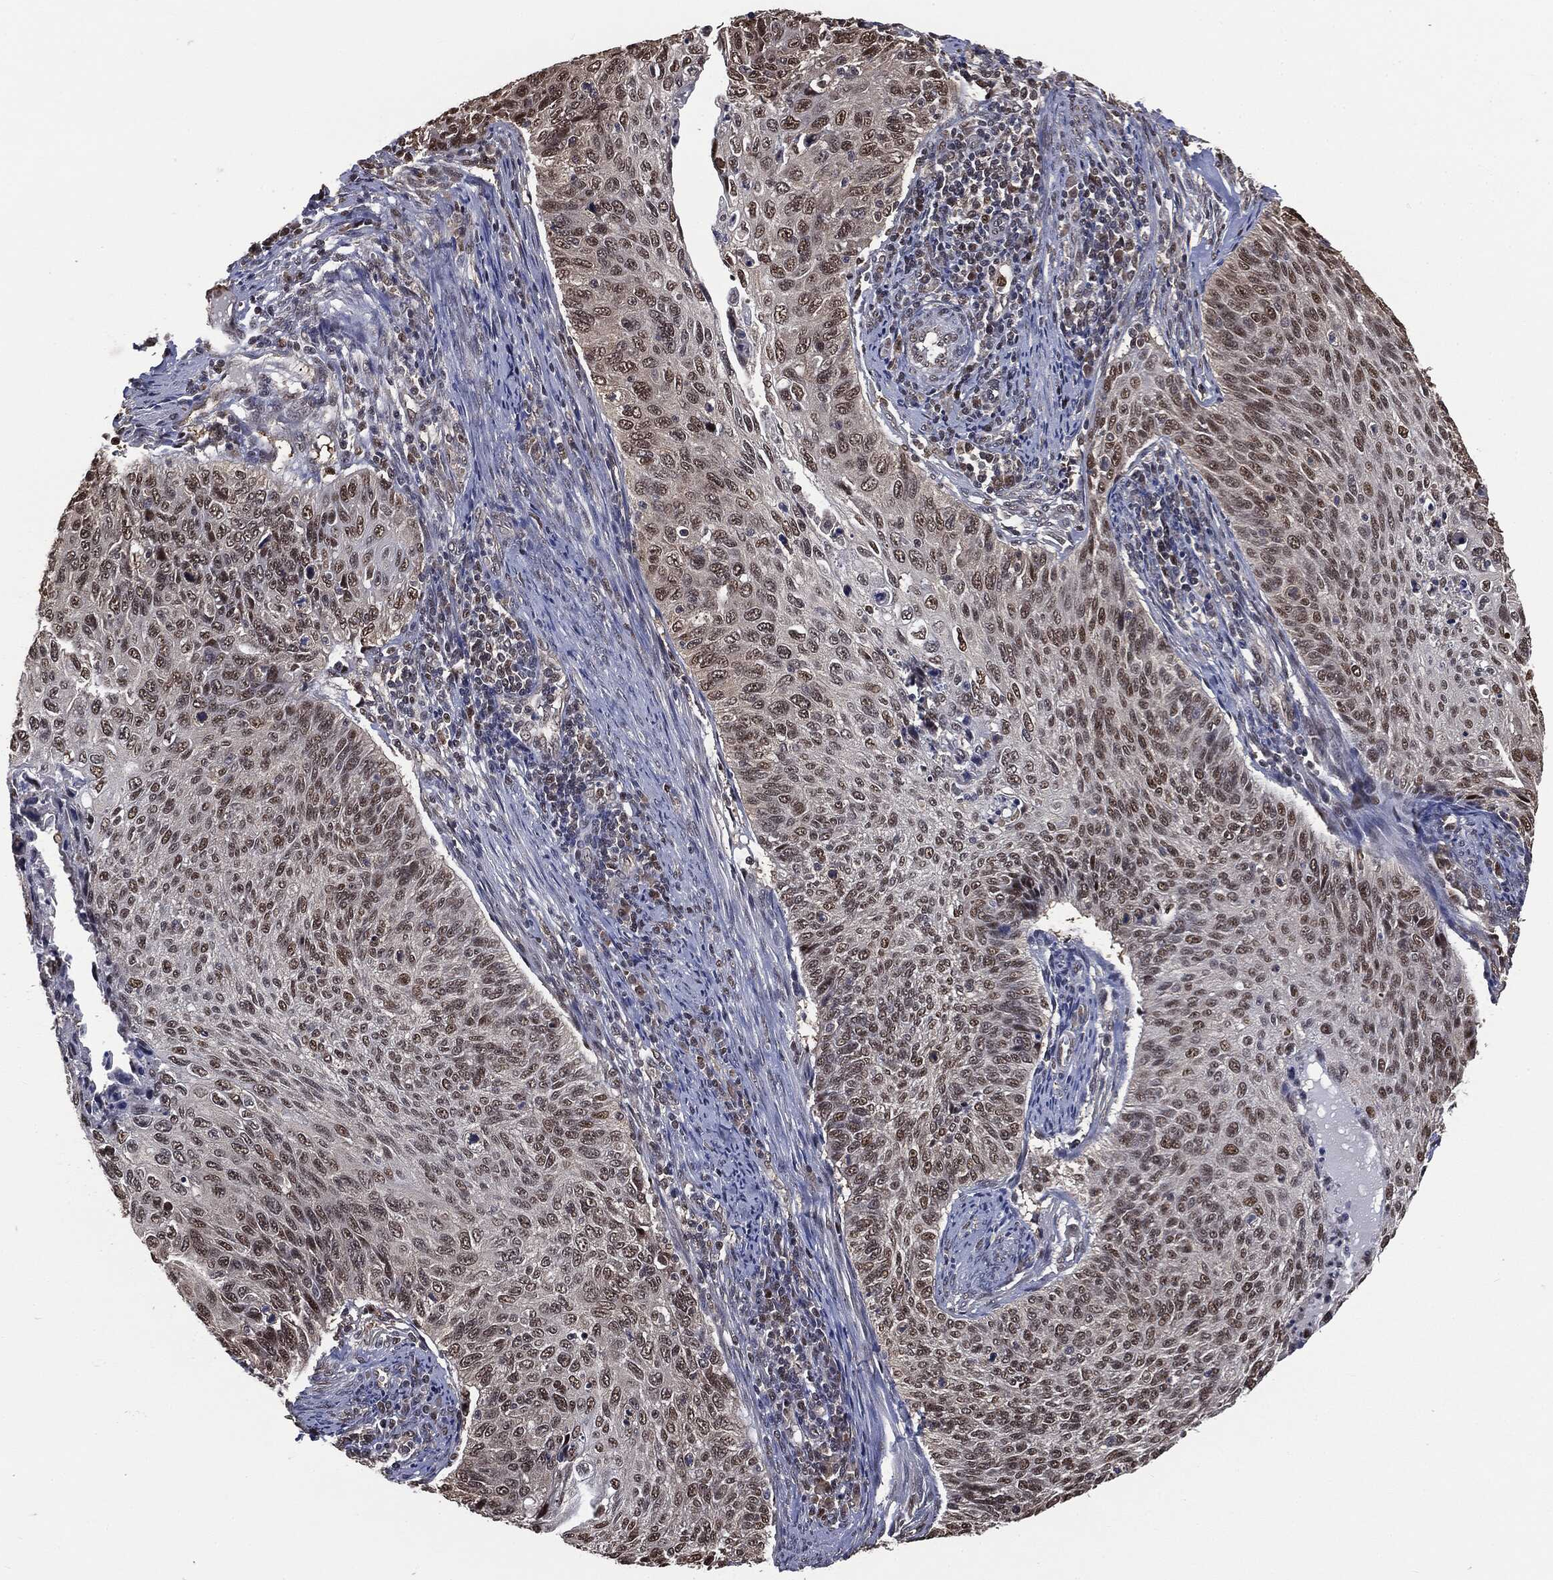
{"staining": {"intensity": "moderate", "quantity": "25%-75%", "location": "nuclear"}, "tissue": "cervical cancer", "cell_type": "Tumor cells", "image_type": "cancer", "snomed": [{"axis": "morphology", "description": "Squamous cell carcinoma, NOS"}, {"axis": "topography", "description": "Cervix"}], "caption": "Immunohistochemical staining of cervical squamous cell carcinoma reveals medium levels of moderate nuclear protein expression in approximately 25%-75% of tumor cells.", "gene": "SHLD2", "patient": {"sex": "female", "age": 70}}